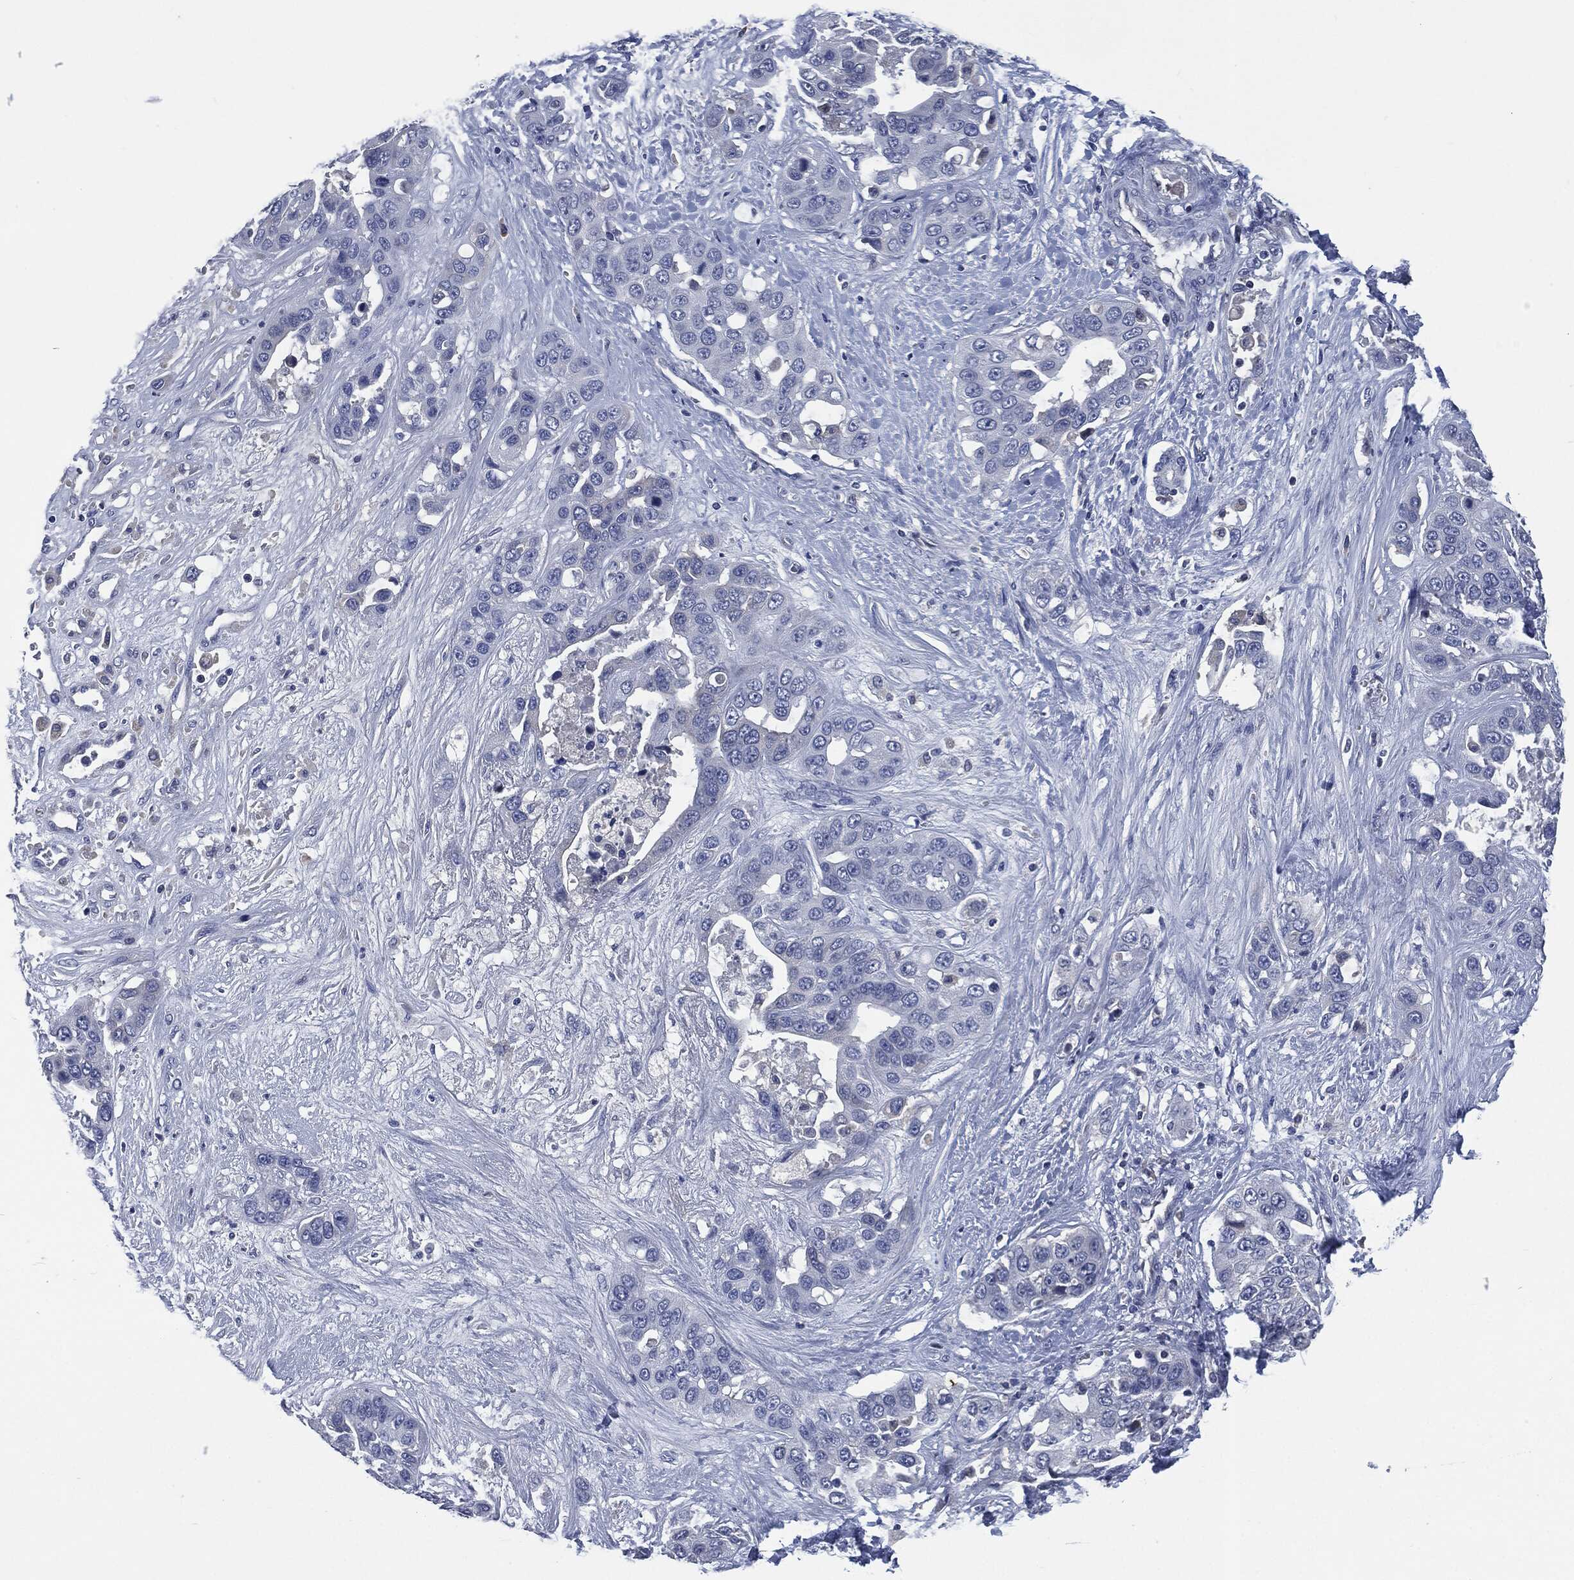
{"staining": {"intensity": "negative", "quantity": "none", "location": "none"}, "tissue": "liver cancer", "cell_type": "Tumor cells", "image_type": "cancer", "snomed": [{"axis": "morphology", "description": "Cholangiocarcinoma"}, {"axis": "topography", "description": "Liver"}], "caption": "This is a histopathology image of IHC staining of cholangiocarcinoma (liver), which shows no staining in tumor cells.", "gene": "IL2RG", "patient": {"sex": "female", "age": 52}}